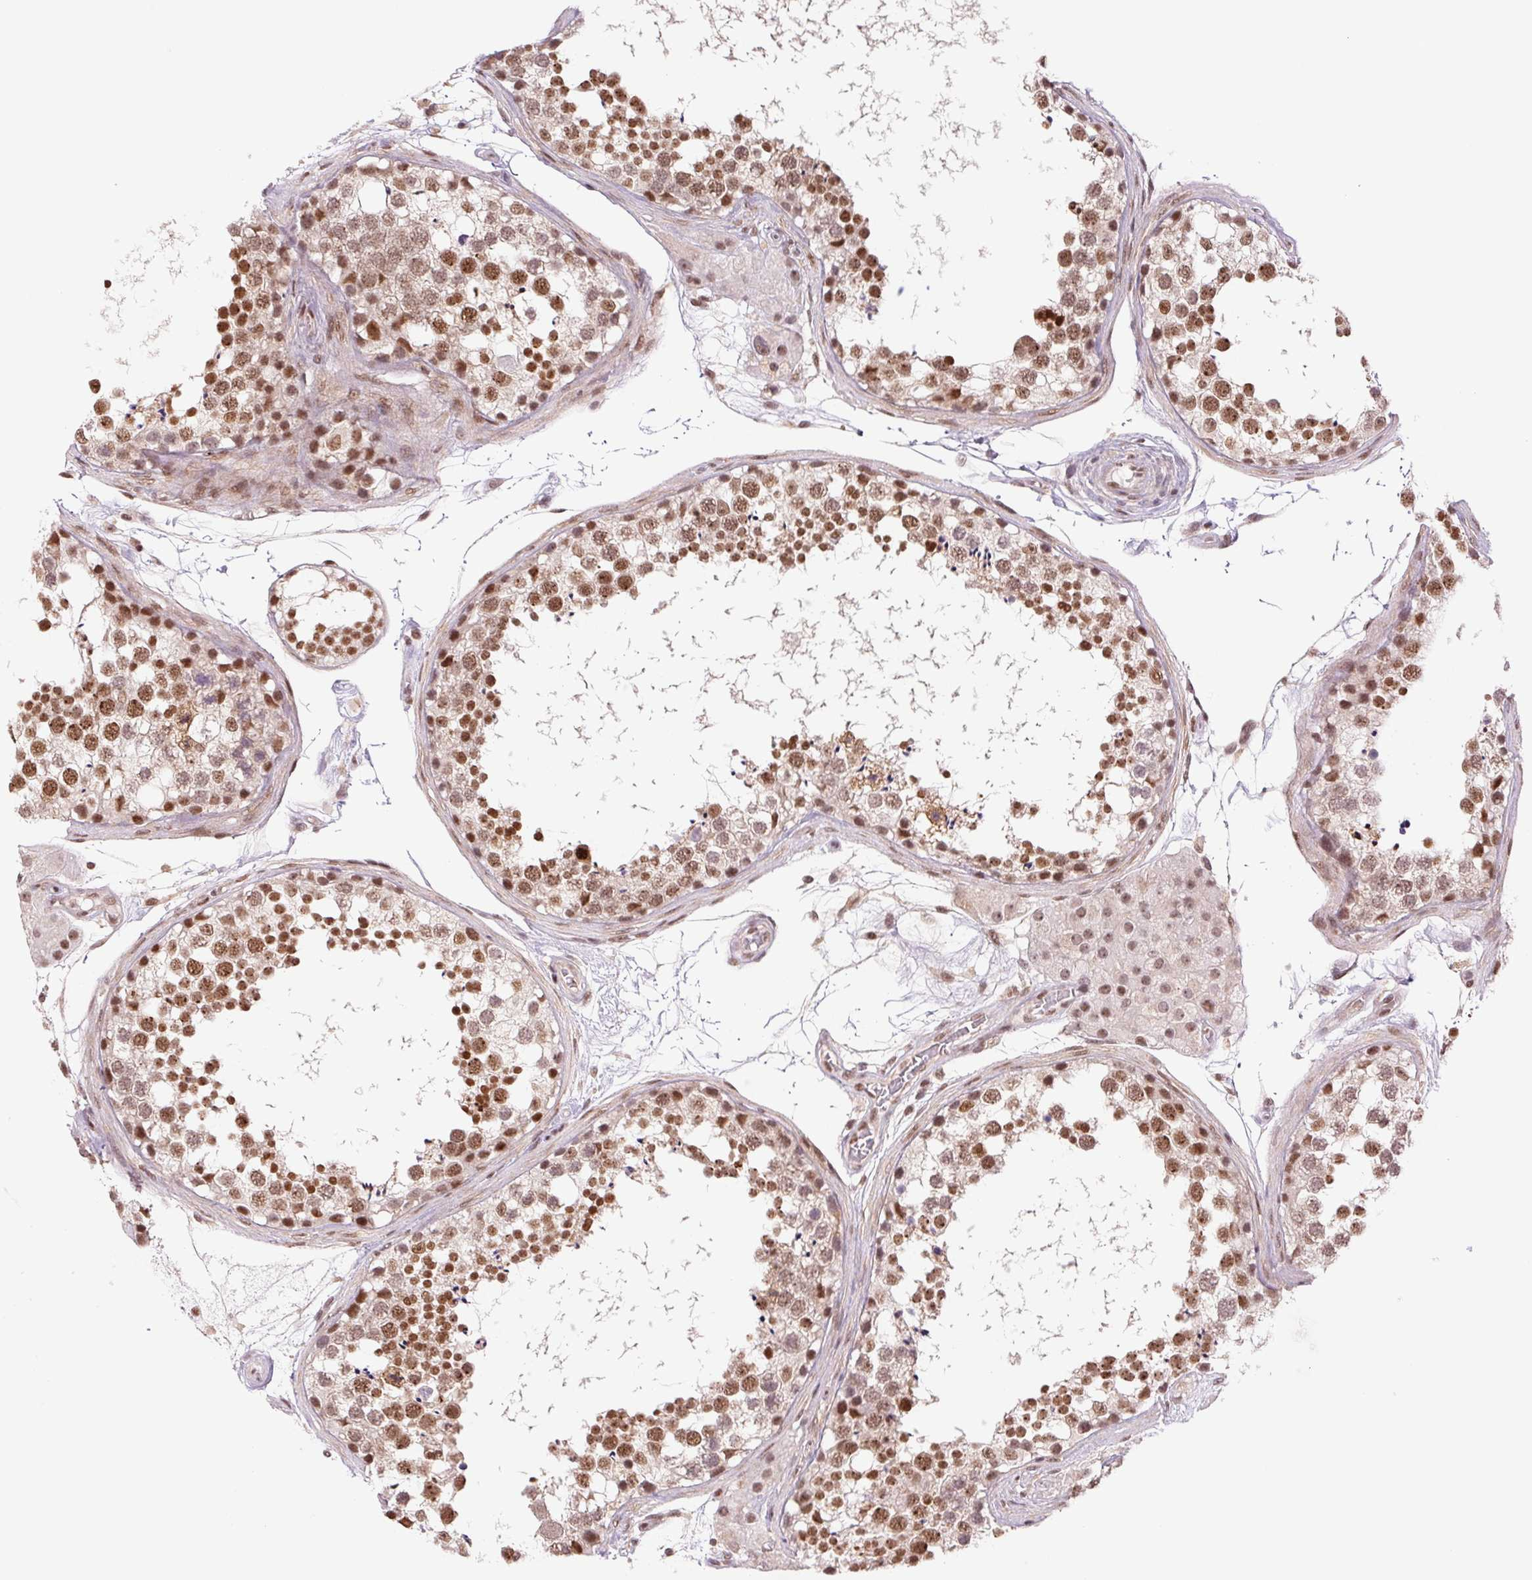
{"staining": {"intensity": "moderate", "quantity": ">75%", "location": "nuclear"}, "tissue": "testis", "cell_type": "Cells in seminiferous ducts", "image_type": "normal", "snomed": [{"axis": "morphology", "description": "Normal tissue, NOS"}, {"axis": "morphology", "description": "Seminoma, NOS"}, {"axis": "topography", "description": "Testis"}], "caption": "This is an image of IHC staining of normal testis, which shows moderate expression in the nuclear of cells in seminiferous ducts.", "gene": "CWC25", "patient": {"sex": "male", "age": 65}}